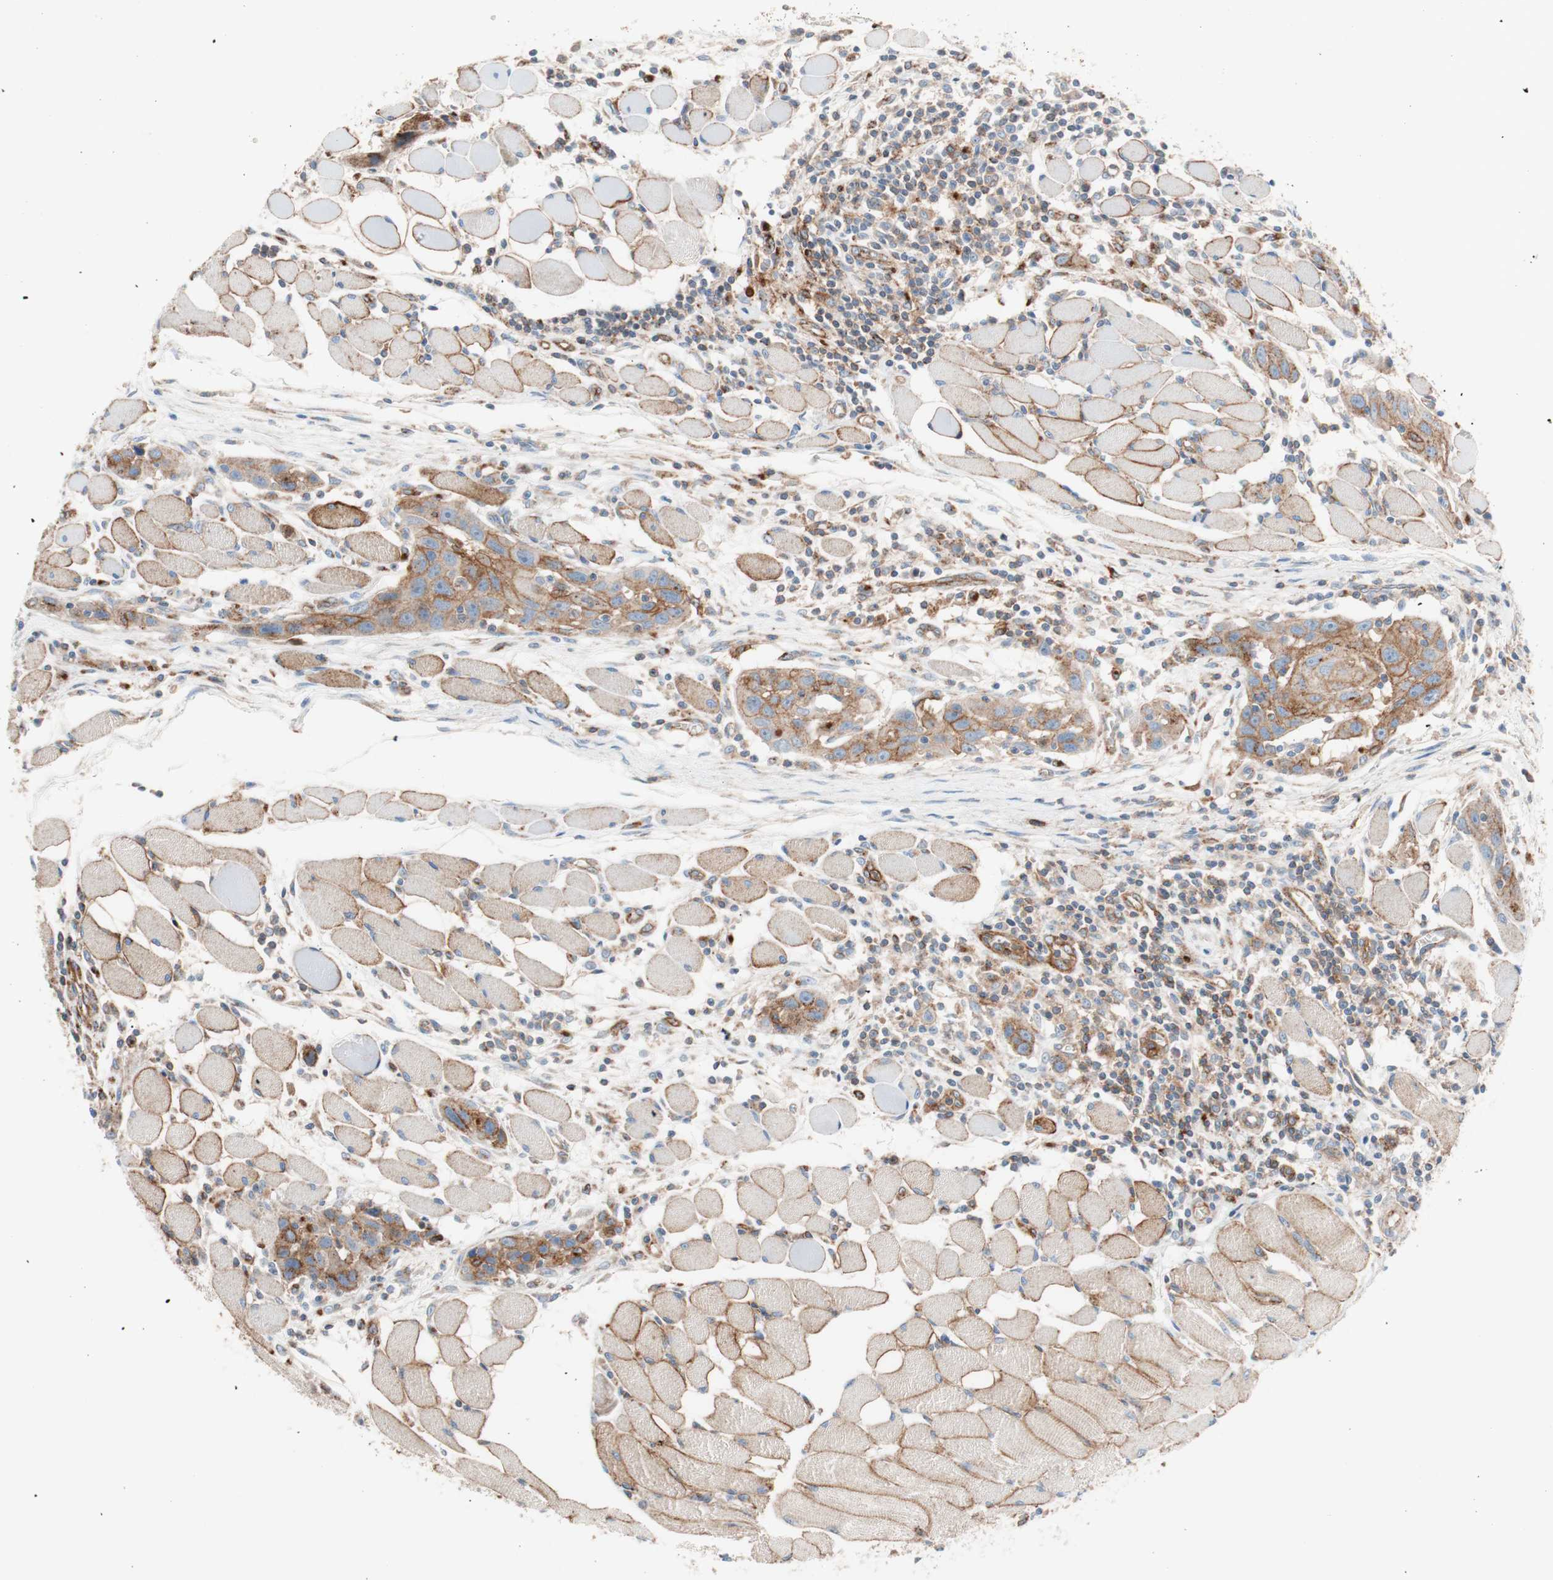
{"staining": {"intensity": "moderate", "quantity": ">75%", "location": "cytoplasmic/membranous"}, "tissue": "head and neck cancer", "cell_type": "Tumor cells", "image_type": "cancer", "snomed": [{"axis": "morphology", "description": "Squamous cell carcinoma, NOS"}, {"axis": "topography", "description": "Oral tissue"}, {"axis": "topography", "description": "Head-Neck"}], "caption": "High-power microscopy captured an IHC photomicrograph of head and neck squamous cell carcinoma, revealing moderate cytoplasmic/membranous expression in approximately >75% of tumor cells.", "gene": "FLOT2", "patient": {"sex": "female", "age": 50}}